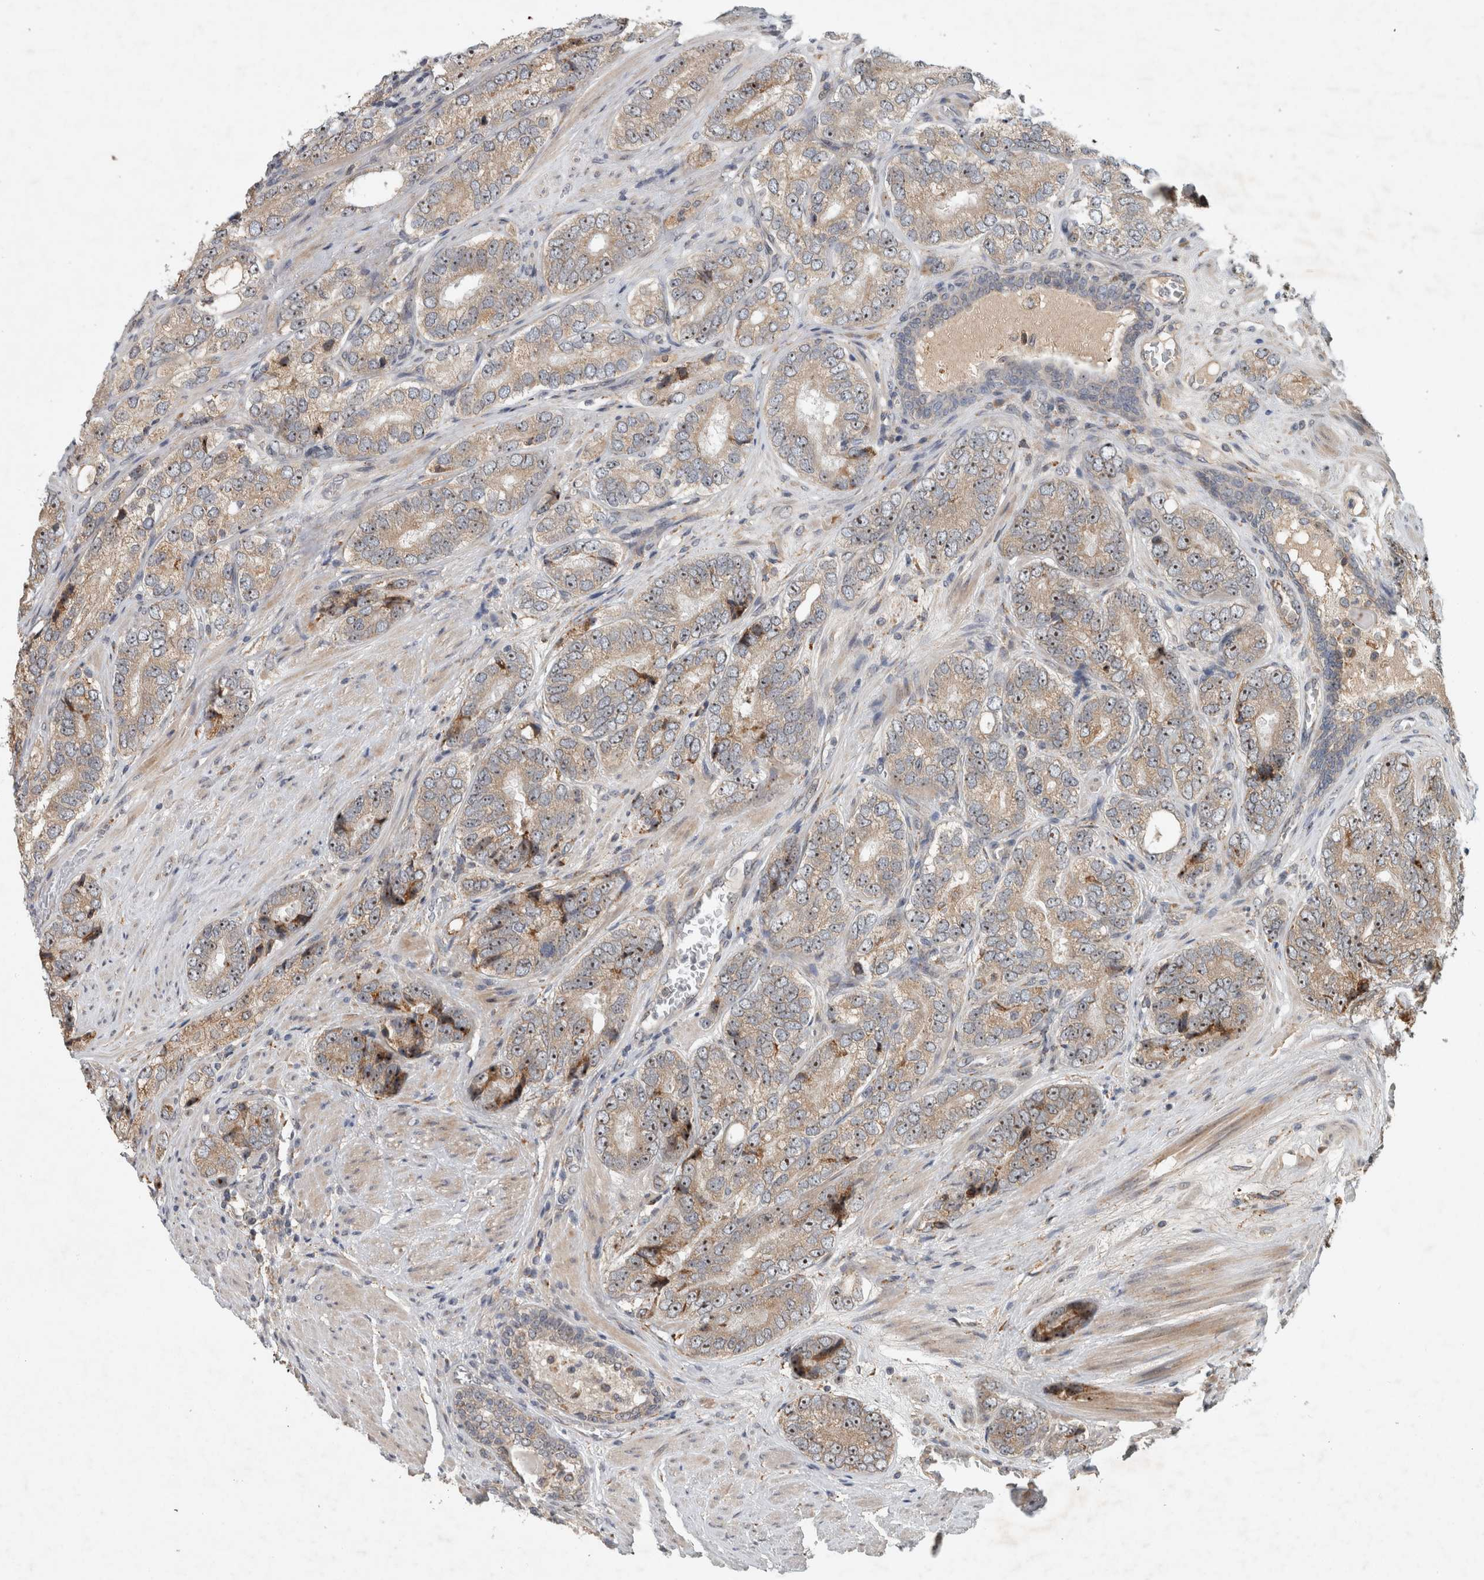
{"staining": {"intensity": "moderate", "quantity": ">75%", "location": "cytoplasmic/membranous,nuclear"}, "tissue": "prostate cancer", "cell_type": "Tumor cells", "image_type": "cancer", "snomed": [{"axis": "morphology", "description": "Adenocarcinoma, High grade"}, {"axis": "topography", "description": "Prostate"}], "caption": "Protein expression analysis of human prostate cancer reveals moderate cytoplasmic/membranous and nuclear expression in approximately >75% of tumor cells.", "gene": "GPR137B", "patient": {"sex": "male", "age": 56}}